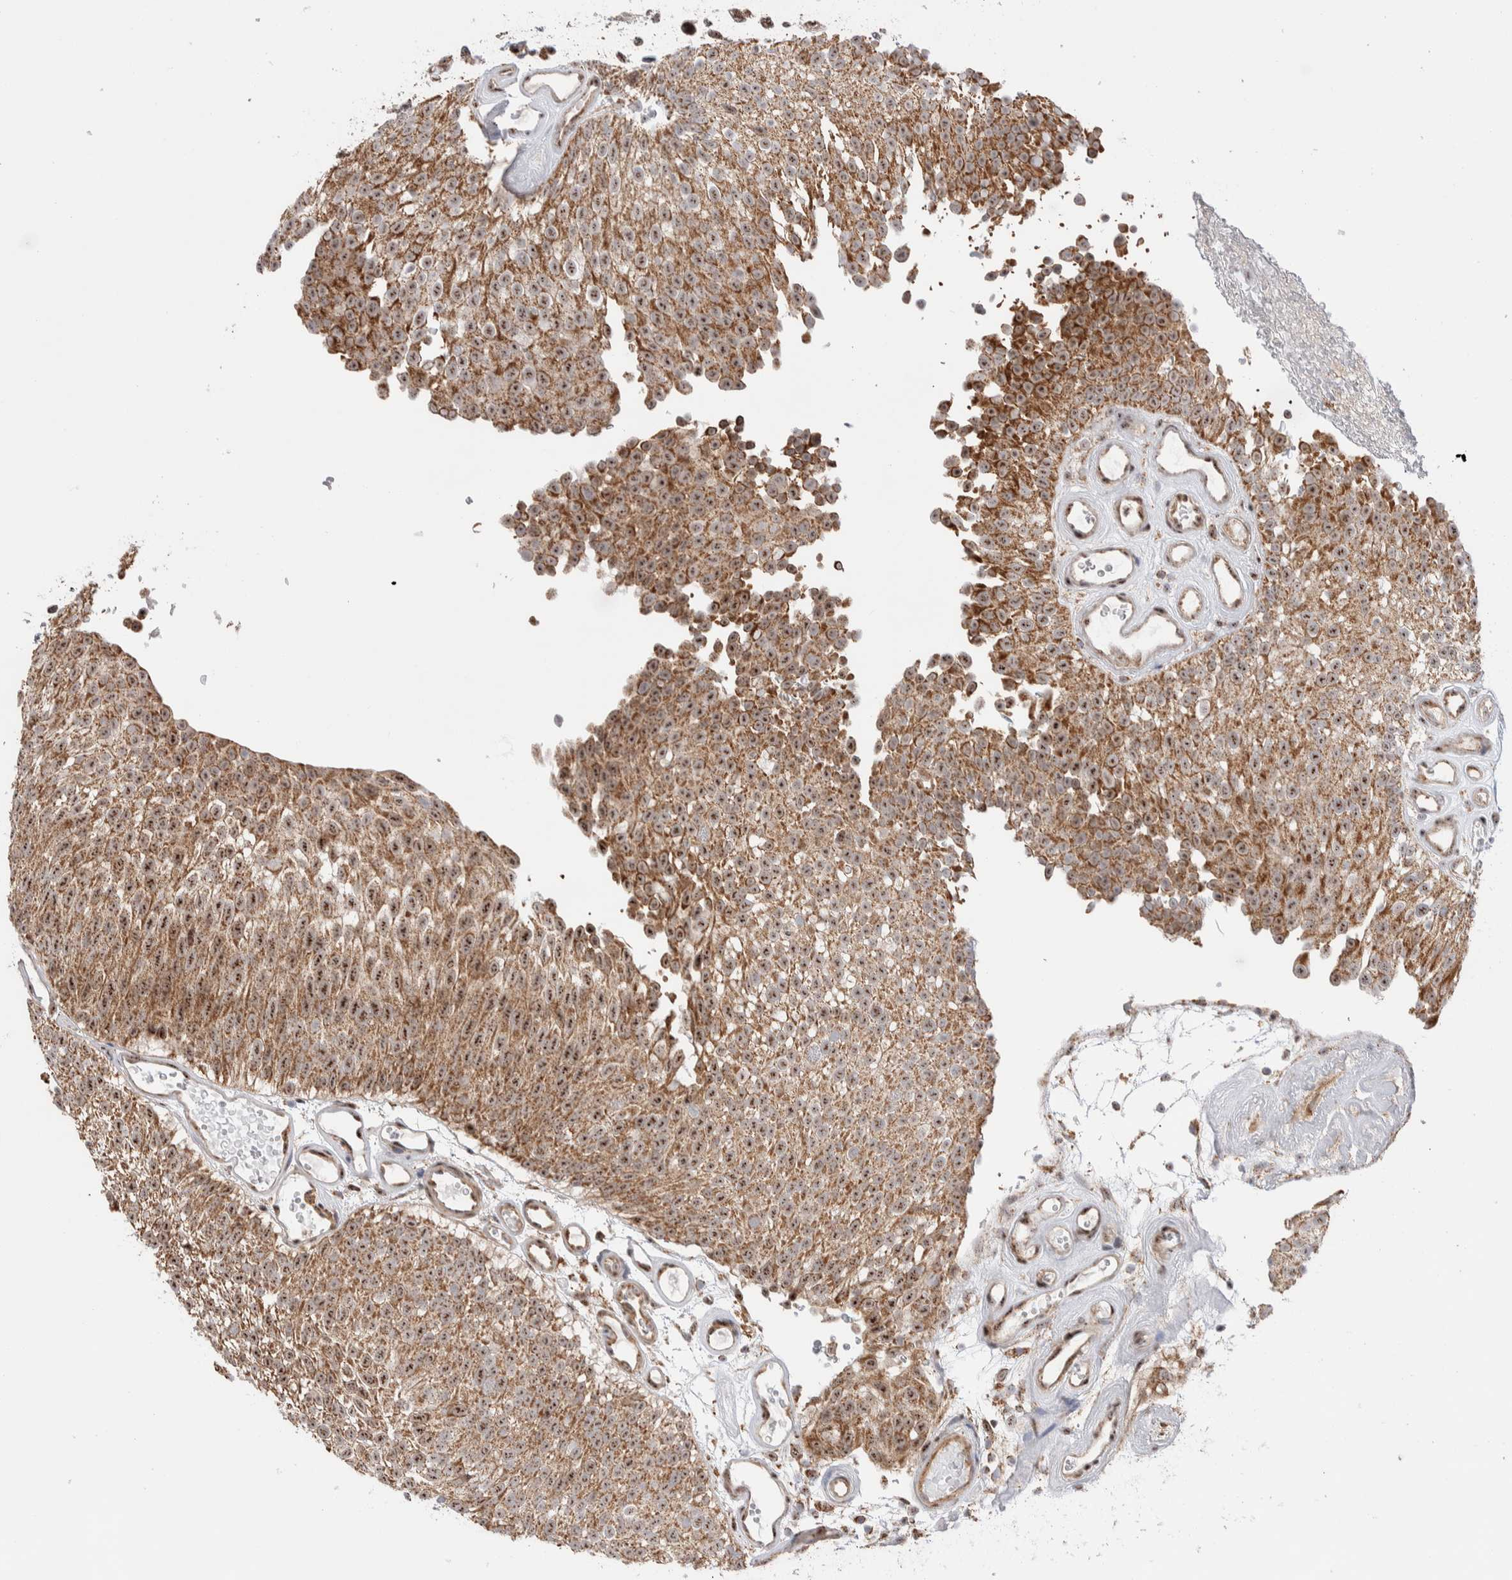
{"staining": {"intensity": "moderate", "quantity": ">75%", "location": "cytoplasmic/membranous,nuclear"}, "tissue": "urothelial cancer", "cell_type": "Tumor cells", "image_type": "cancer", "snomed": [{"axis": "morphology", "description": "Urothelial carcinoma, Low grade"}, {"axis": "topography", "description": "Urinary bladder"}], "caption": "An IHC histopathology image of tumor tissue is shown. Protein staining in brown highlights moderate cytoplasmic/membranous and nuclear positivity in urothelial cancer within tumor cells.", "gene": "ZNF695", "patient": {"sex": "male", "age": 78}}